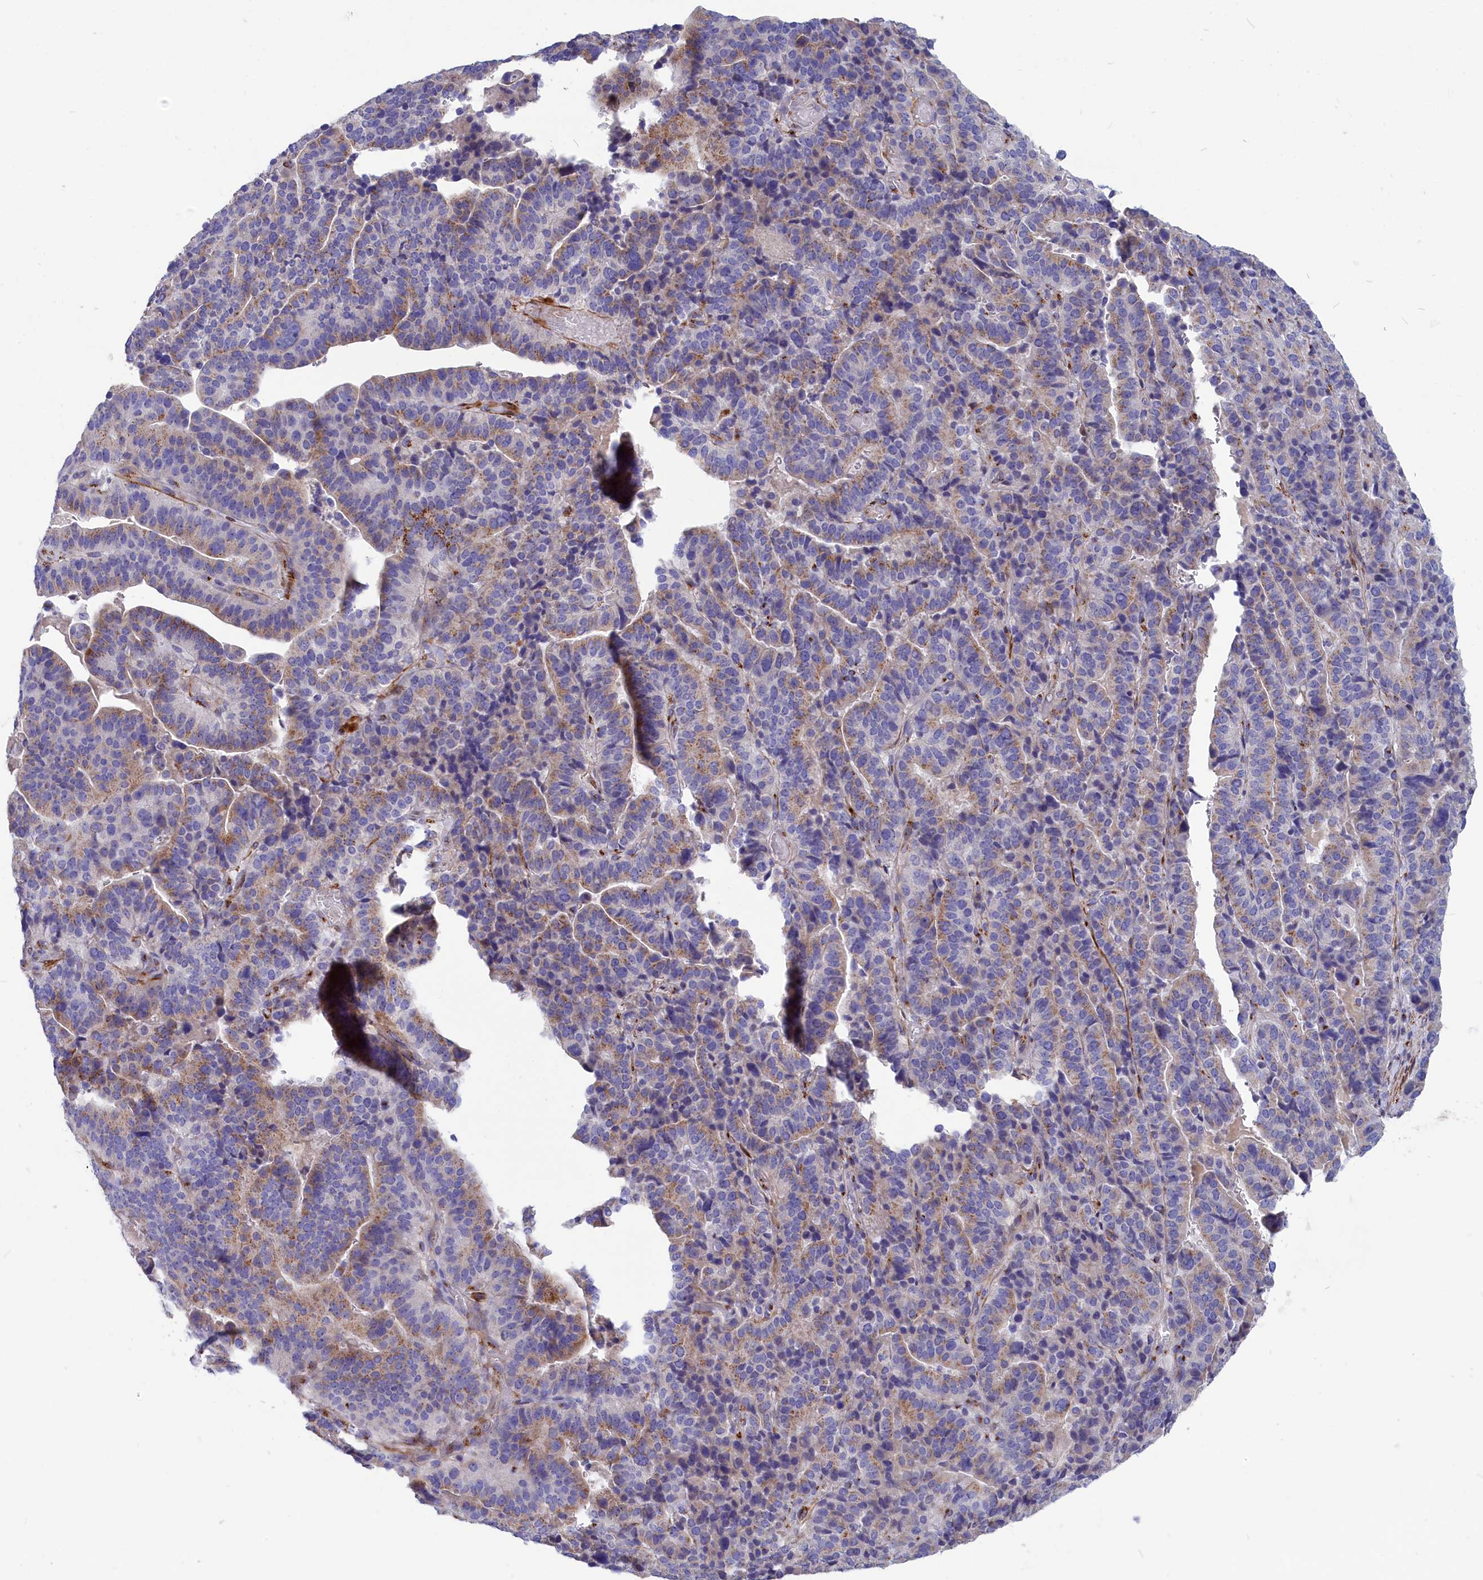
{"staining": {"intensity": "moderate", "quantity": "<25%", "location": "cytoplasmic/membranous"}, "tissue": "stomach cancer", "cell_type": "Tumor cells", "image_type": "cancer", "snomed": [{"axis": "morphology", "description": "Adenocarcinoma, NOS"}, {"axis": "topography", "description": "Stomach"}], "caption": "About <25% of tumor cells in human stomach cancer (adenocarcinoma) display moderate cytoplasmic/membranous protein staining as visualized by brown immunohistochemical staining.", "gene": "TUBGCP4", "patient": {"sex": "male", "age": 48}}